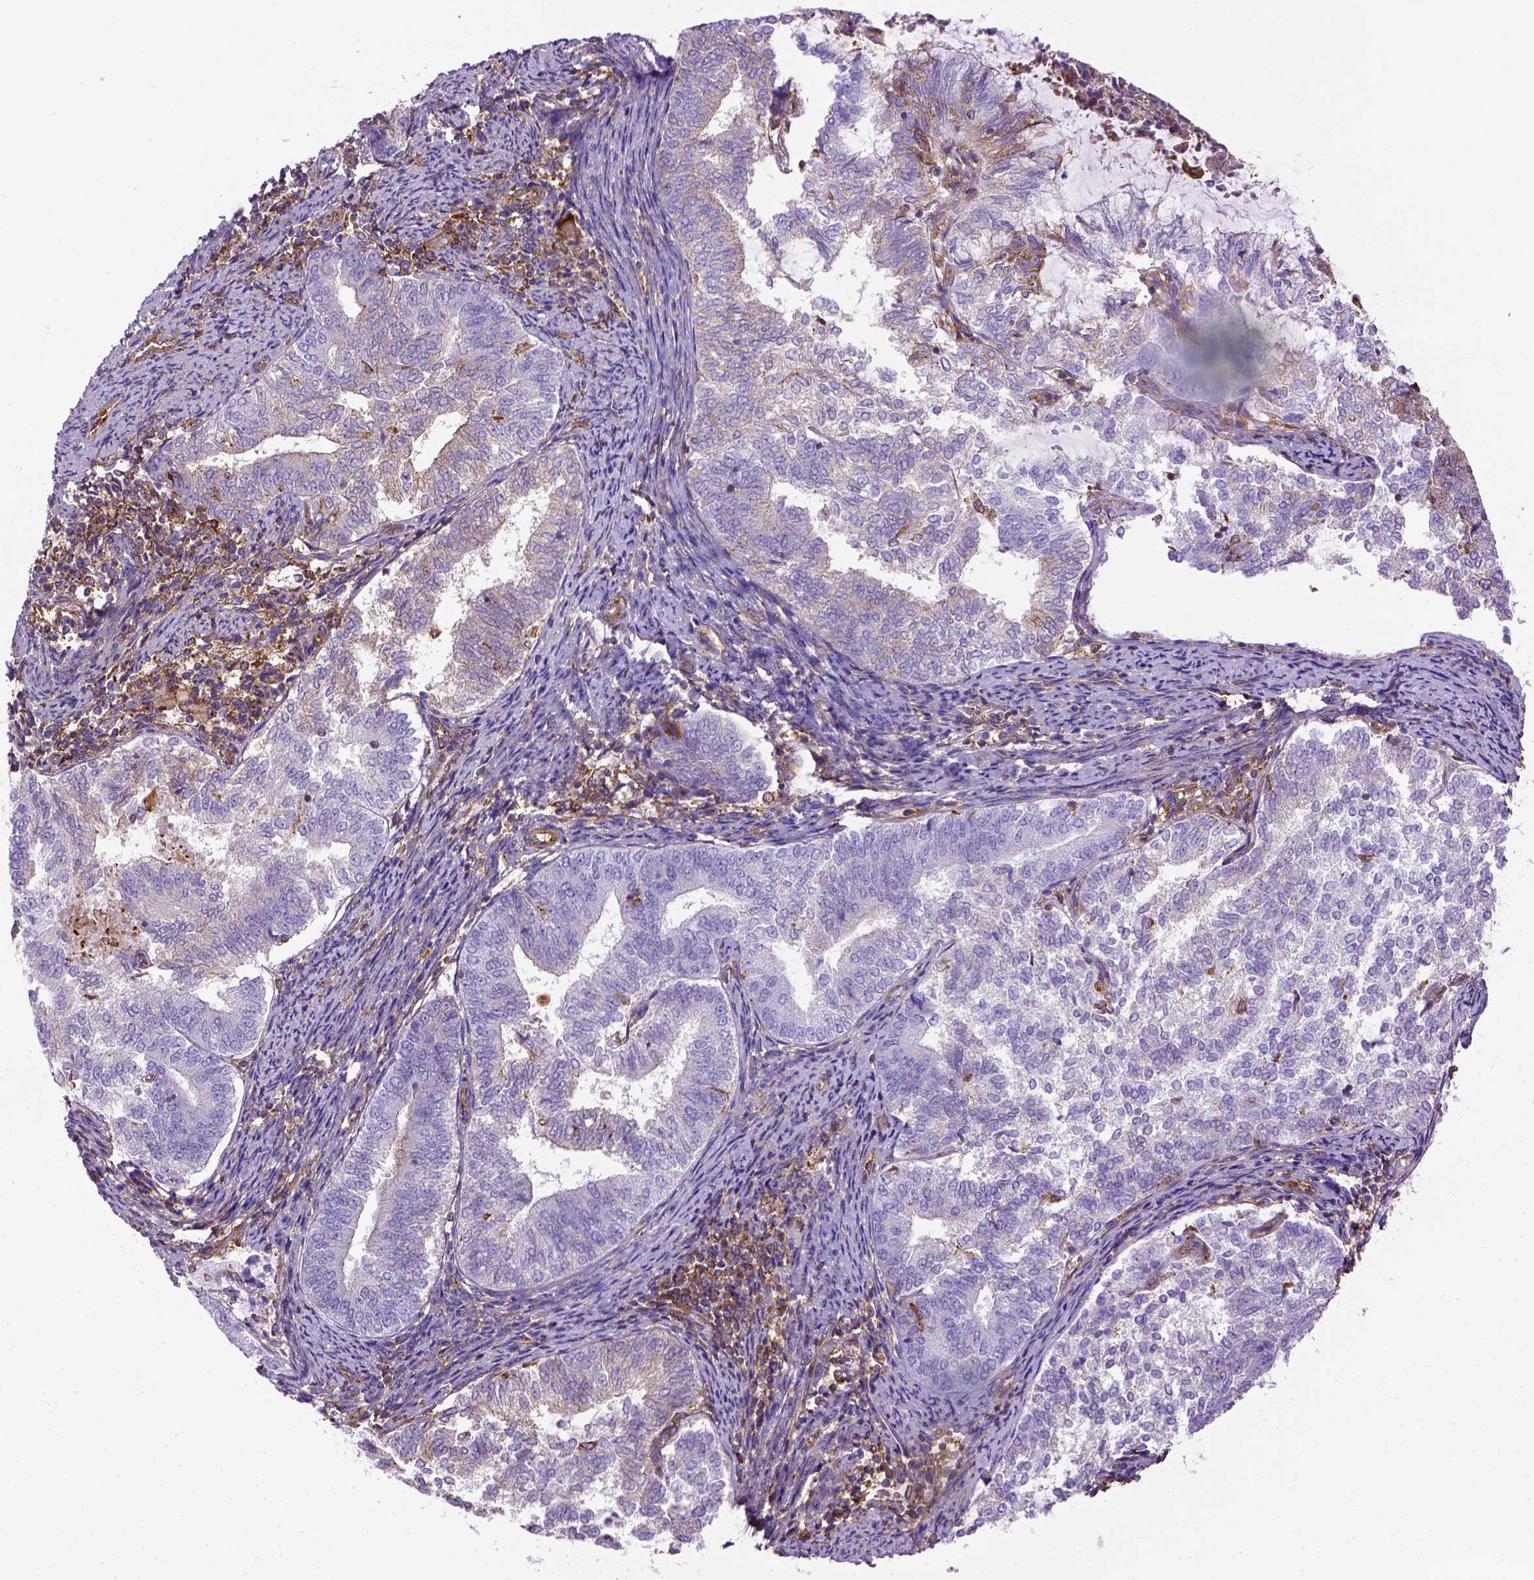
{"staining": {"intensity": "negative", "quantity": "none", "location": "none"}, "tissue": "endometrial cancer", "cell_type": "Tumor cells", "image_type": "cancer", "snomed": [{"axis": "morphology", "description": "Adenocarcinoma, NOS"}, {"axis": "topography", "description": "Endometrium"}], "caption": "Immunohistochemistry of adenocarcinoma (endometrial) reveals no positivity in tumor cells. (Immunohistochemistry (ihc), brightfield microscopy, high magnification).", "gene": "MVP", "patient": {"sex": "female", "age": 65}}